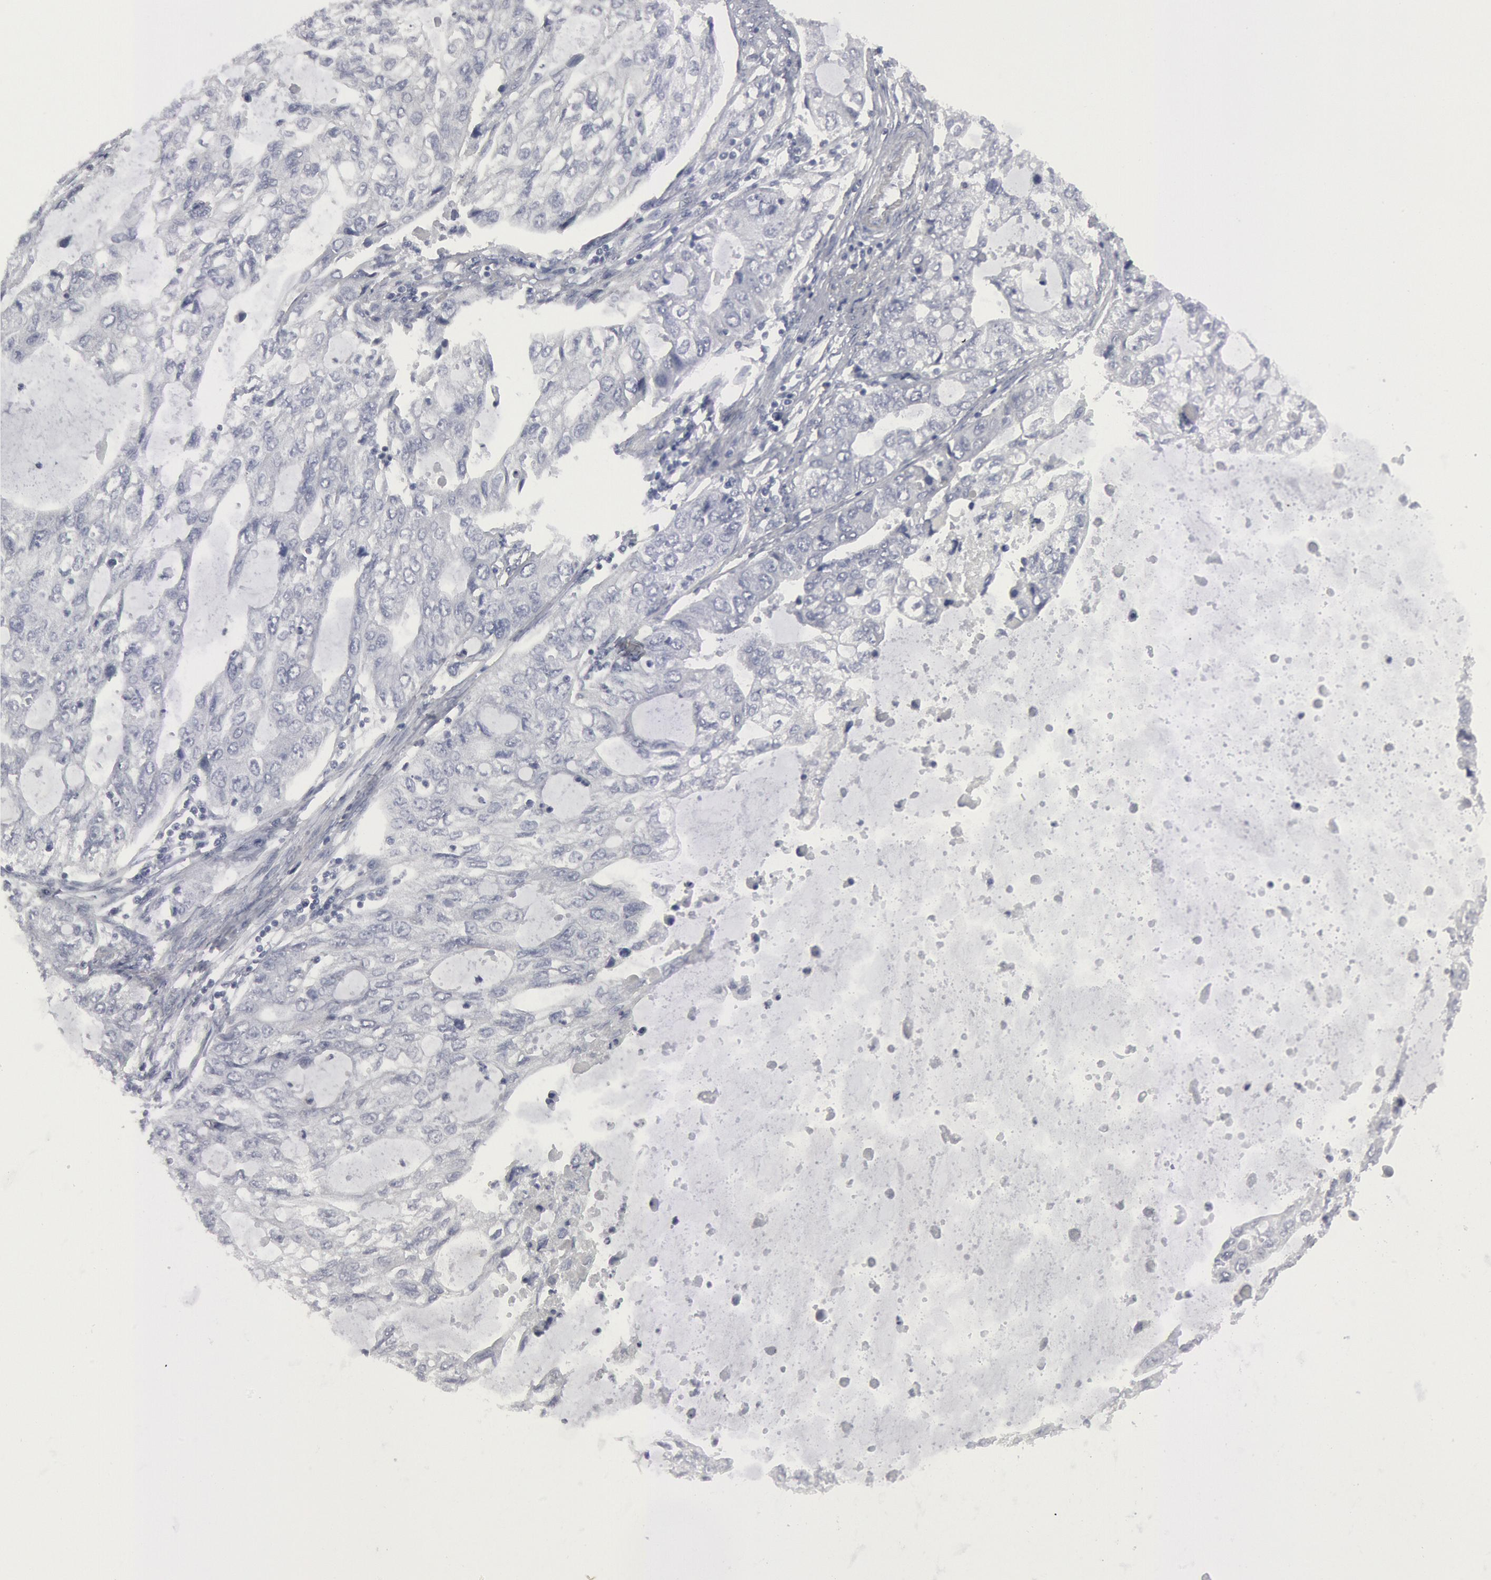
{"staining": {"intensity": "negative", "quantity": "none", "location": "none"}, "tissue": "stomach cancer", "cell_type": "Tumor cells", "image_type": "cancer", "snomed": [{"axis": "morphology", "description": "Adenocarcinoma, NOS"}, {"axis": "topography", "description": "Stomach, upper"}], "caption": "The immunohistochemistry (IHC) image has no significant staining in tumor cells of stomach cancer (adenocarcinoma) tissue.", "gene": "DMC1", "patient": {"sex": "female", "age": 52}}